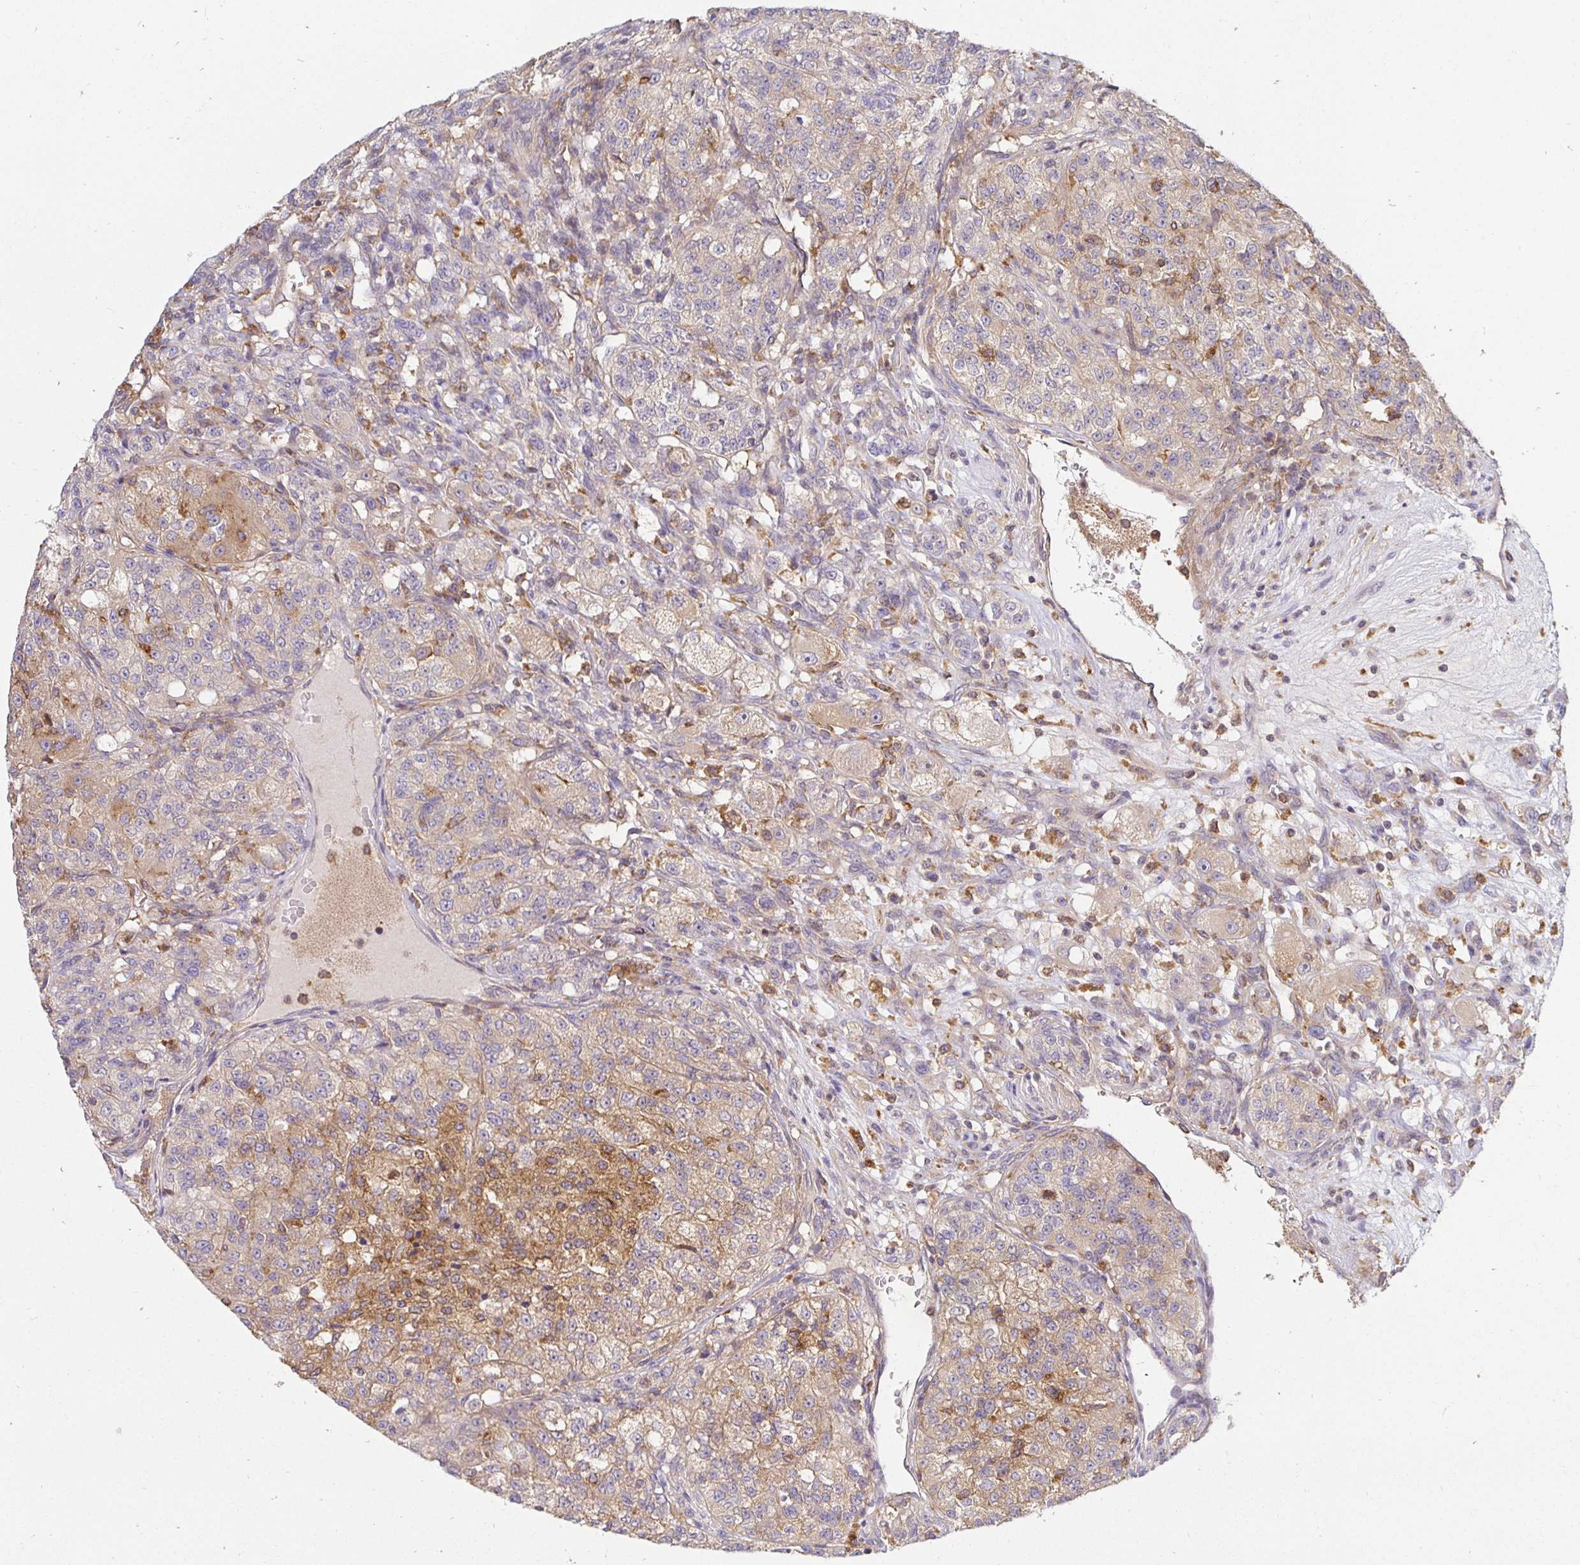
{"staining": {"intensity": "moderate", "quantity": "<25%", "location": "cytoplasmic/membranous"}, "tissue": "renal cancer", "cell_type": "Tumor cells", "image_type": "cancer", "snomed": [{"axis": "morphology", "description": "Adenocarcinoma, NOS"}, {"axis": "topography", "description": "Kidney"}], "caption": "Renal cancer tissue demonstrates moderate cytoplasmic/membranous staining in about <25% of tumor cells", "gene": "ATP6V1F", "patient": {"sex": "female", "age": 63}}